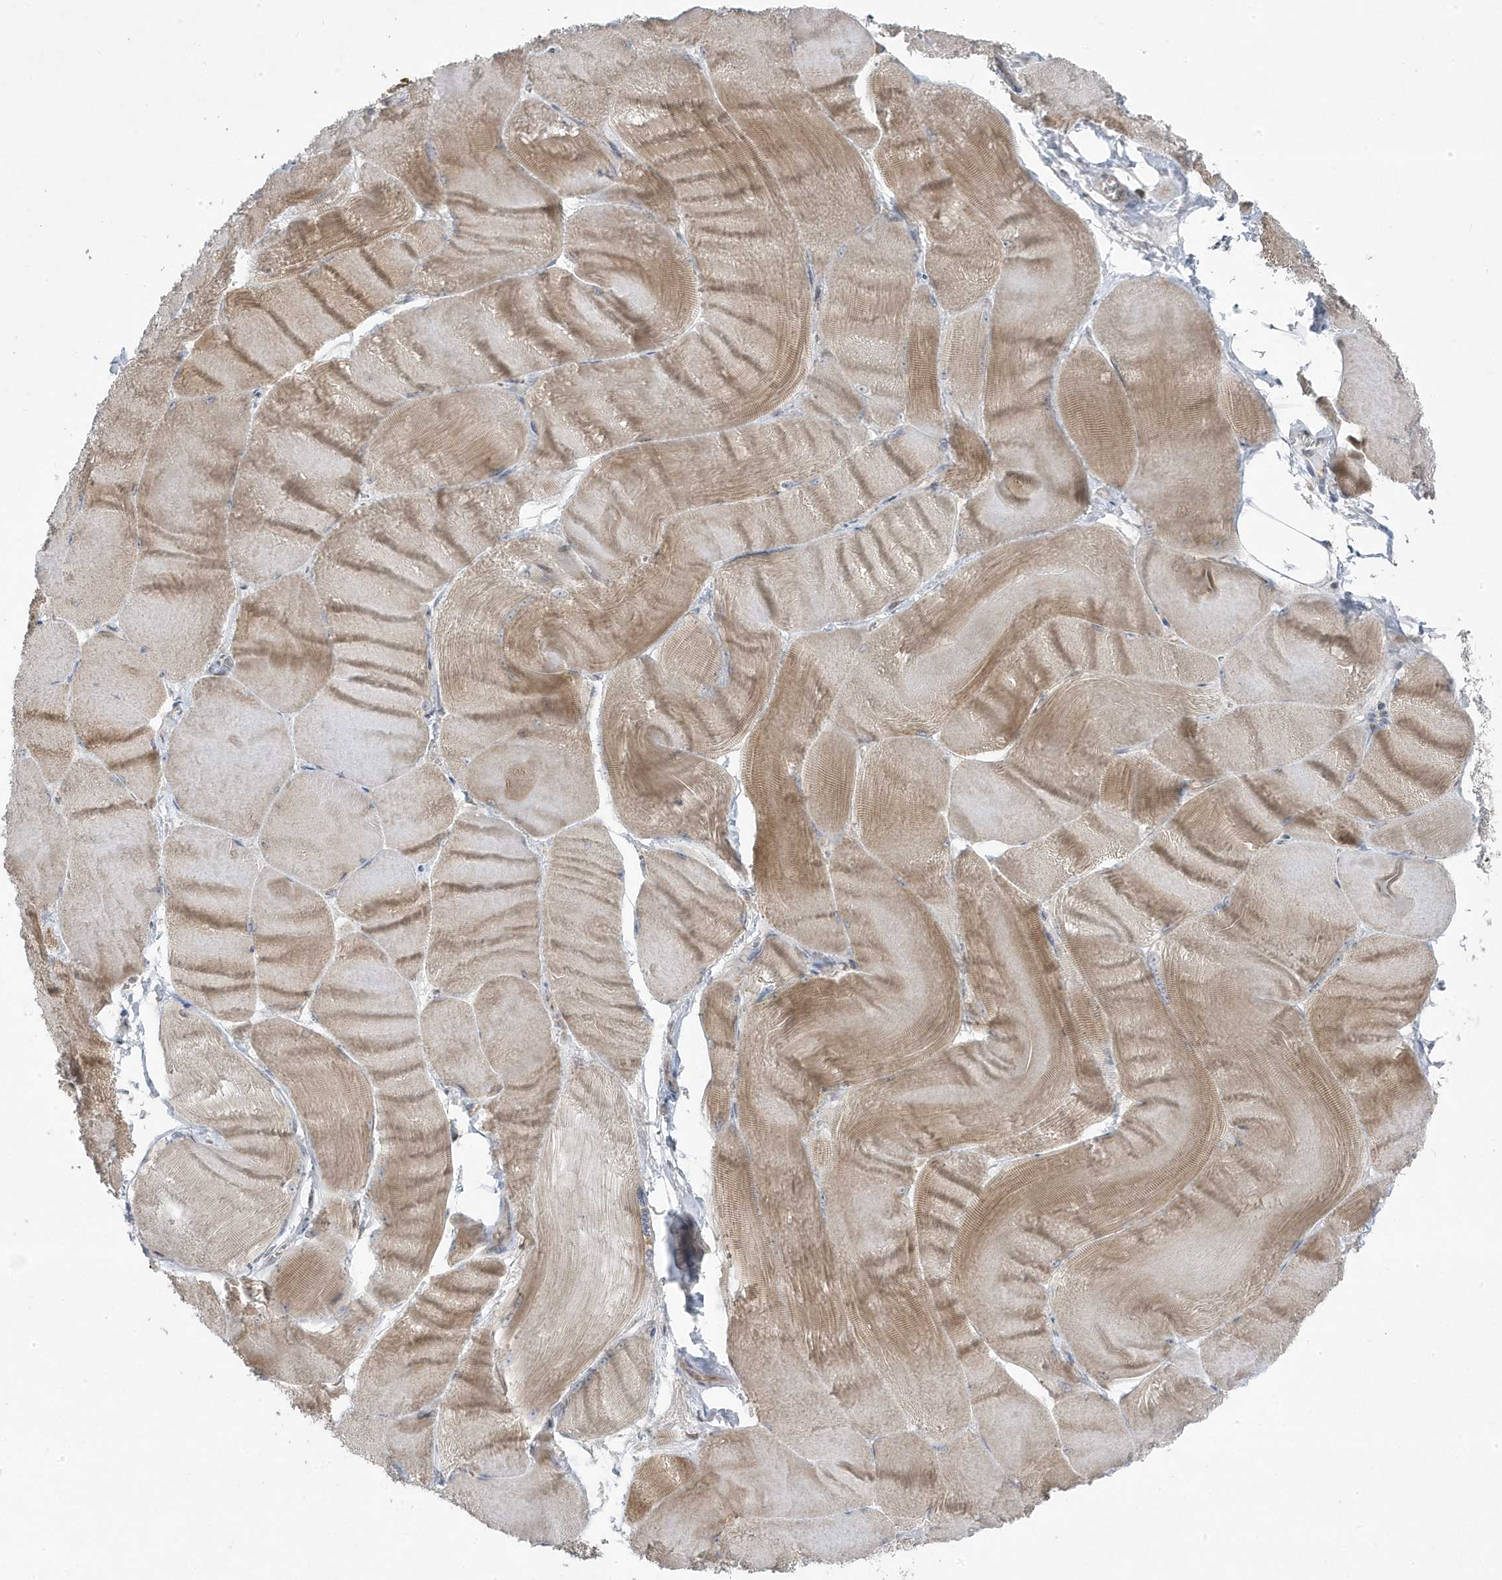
{"staining": {"intensity": "moderate", "quantity": "25%-75%", "location": "cytoplasmic/membranous"}, "tissue": "skeletal muscle", "cell_type": "Myocytes", "image_type": "normal", "snomed": [{"axis": "morphology", "description": "Normal tissue, NOS"}, {"axis": "morphology", "description": "Basal cell carcinoma"}, {"axis": "topography", "description": "Skeletal muscle"}], "caption": "The image shows immunohistochemical staining of benign skeletal muscle. There is moderate cytoplasmic/membranous expression is present in about 25%-75% of myocytes. (IHC, brightfield microscopy, high magnification).", "gene": "ZNF654", "patient": {"sex": "female", "age": 64}}